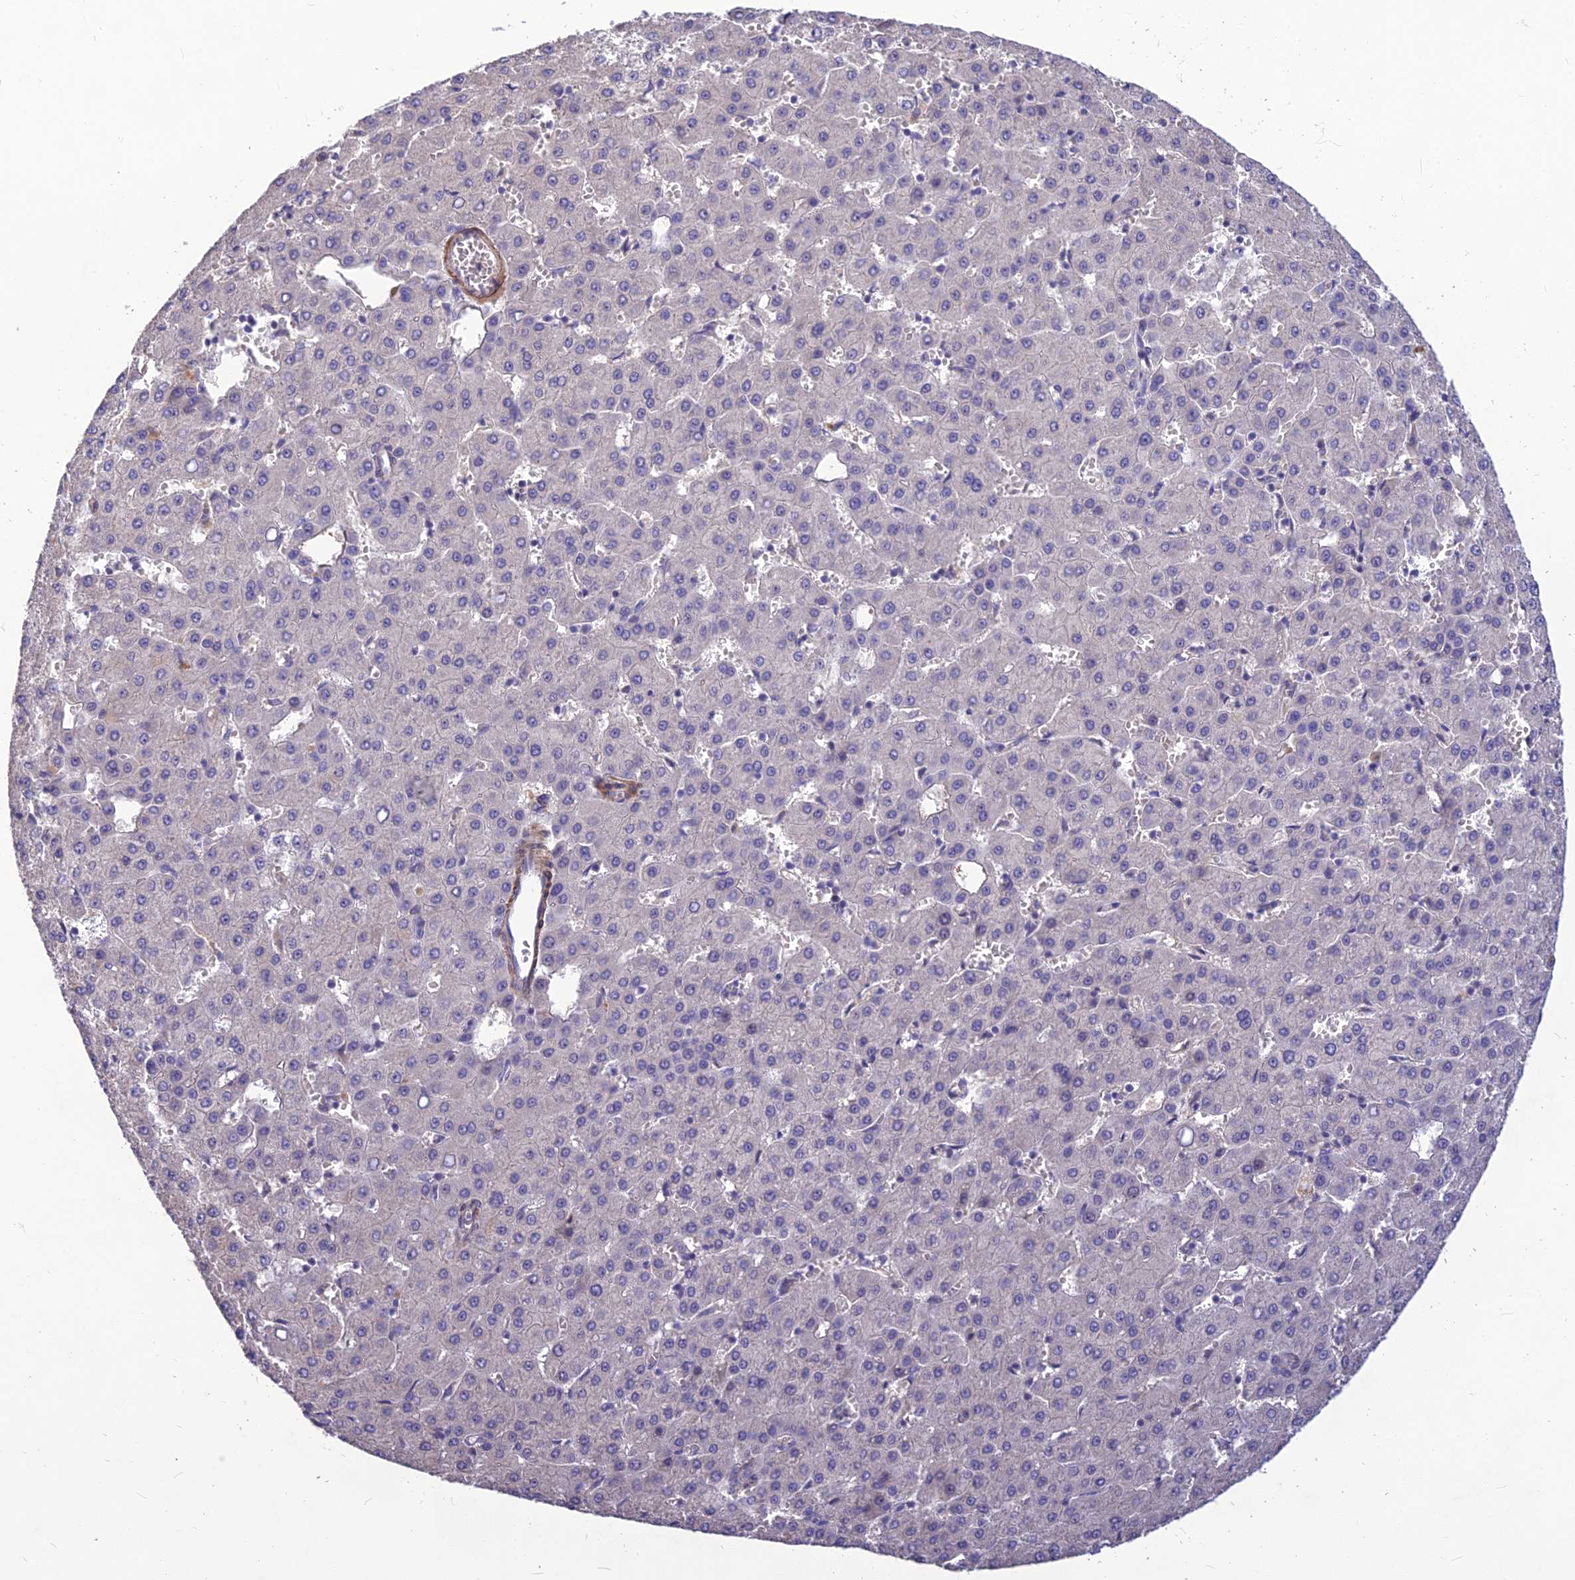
{"staining": {"intensity": "negative", "quantity": "none", "location": "none"}, "tissue": "liver cancer", "cell_type": "Tumor cells", "image_type": "cancer", "snomed": [{"axis": "morphology", "description": "Carcinoma, Hepatocellular, NOS"}, {"axis": "topography", "description": "Liver"}], "caption": "Protein analysis of liver cancer demonstrates no significant positivity in tumor cells. (DAB immunohistochemistry (IHC) visualized using brightfield microscopy, high magnification).", "gene": "CLUH", "patient": {"sex": "male", "age": 47}}